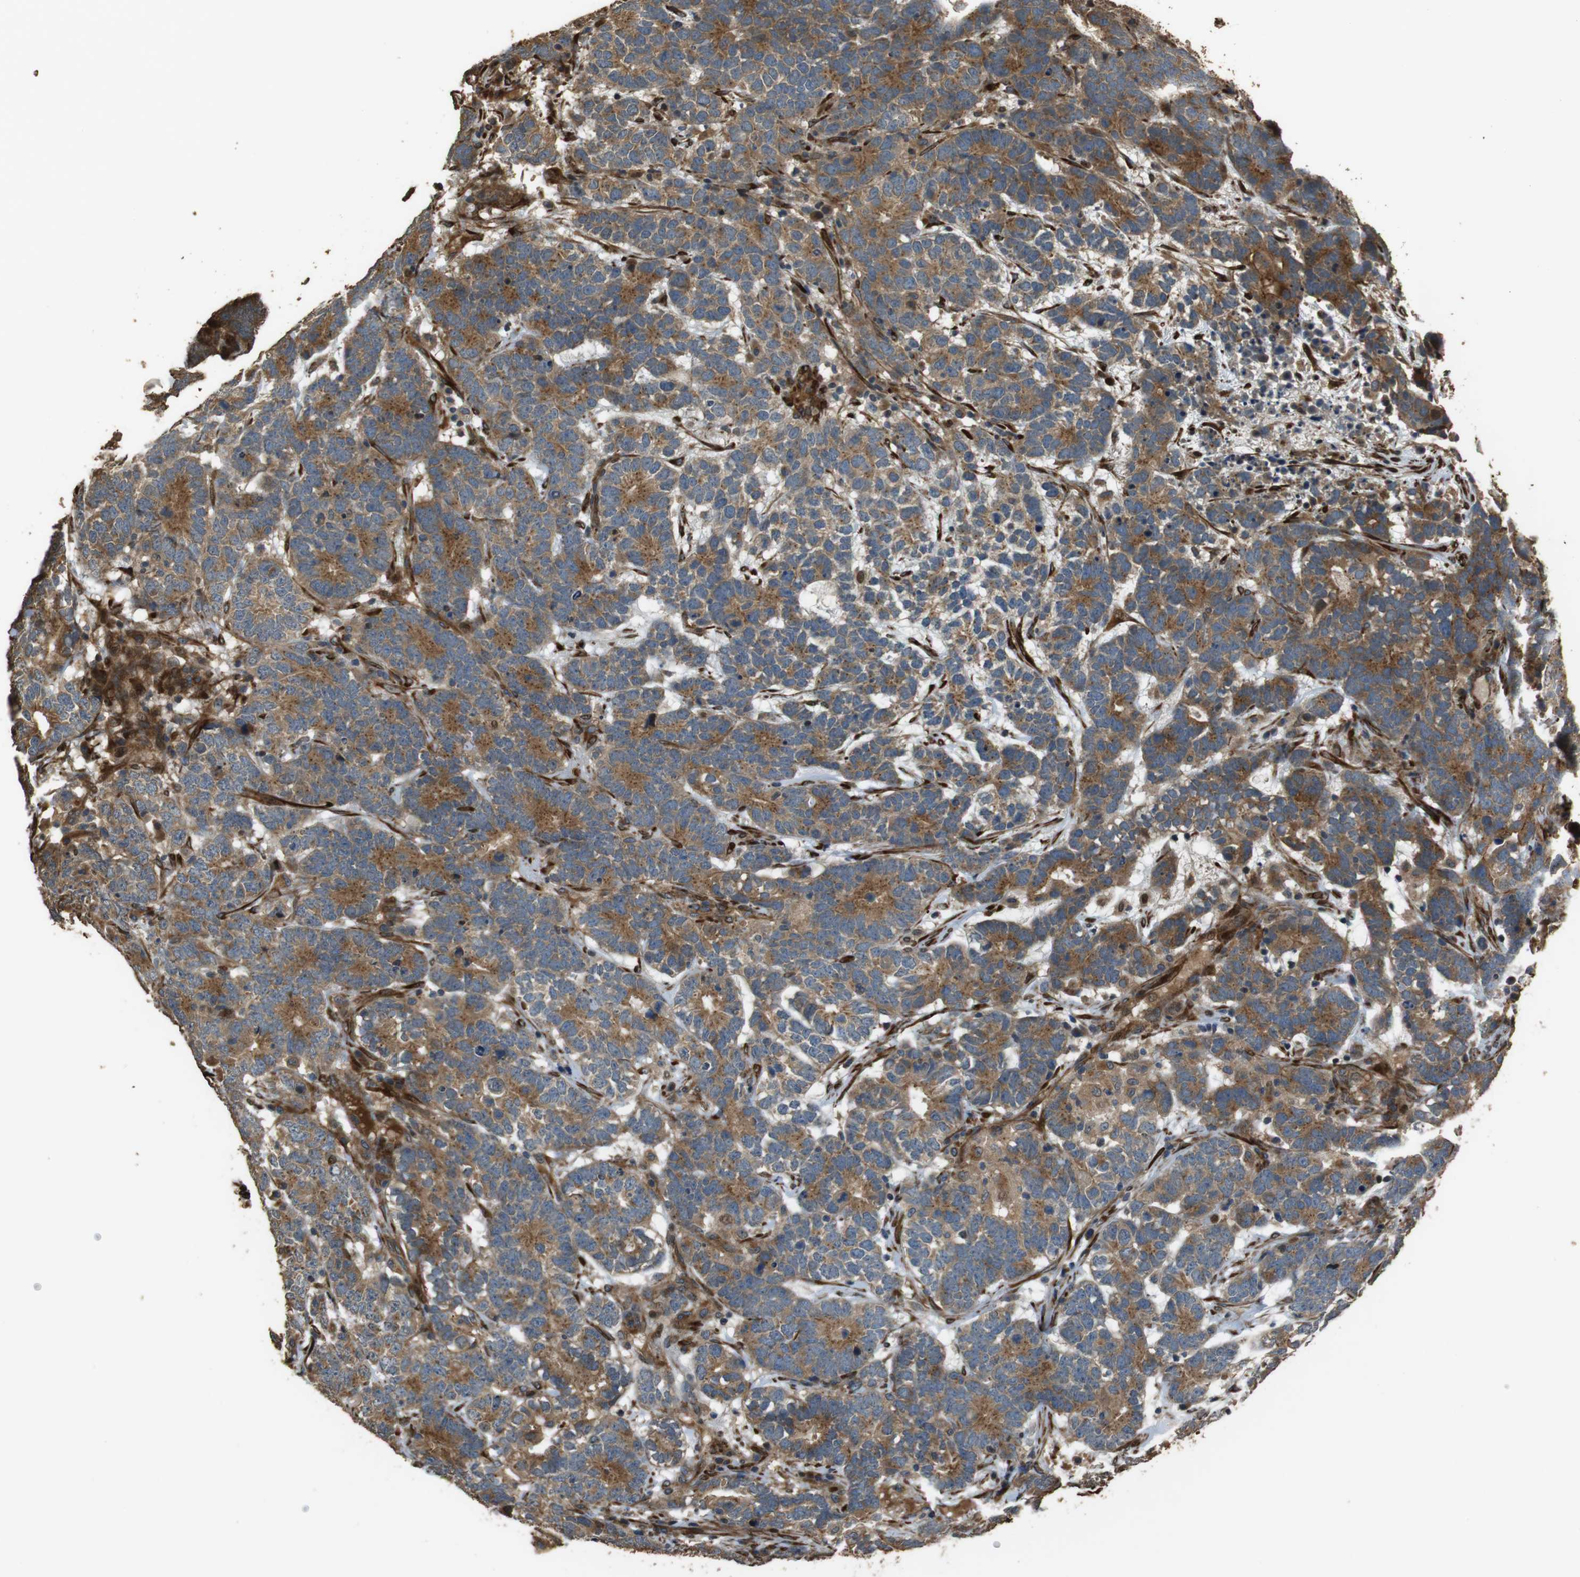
{"staining": {"intensity": "moderate", "quantity": ">75%", "location": "cytoplasmic/membranous"}, "tissue": "testis cancer", "cell_type": "Tumor cells", "image_type": "cancer", "snomed": [{"axis": "morphology", "description": "Carcinoma, Embryonal, NOS"}, {"axis": "topography", "description": "Testis"}], "caption": "Protein analysis of testis cancer (embryonal carcinoma) tissue displays moderate cytoplasmic/membranous expression in about >75% of tumor cells.", "gene": "MSRB3", "patient": {"sex": "male", "age": 26}}